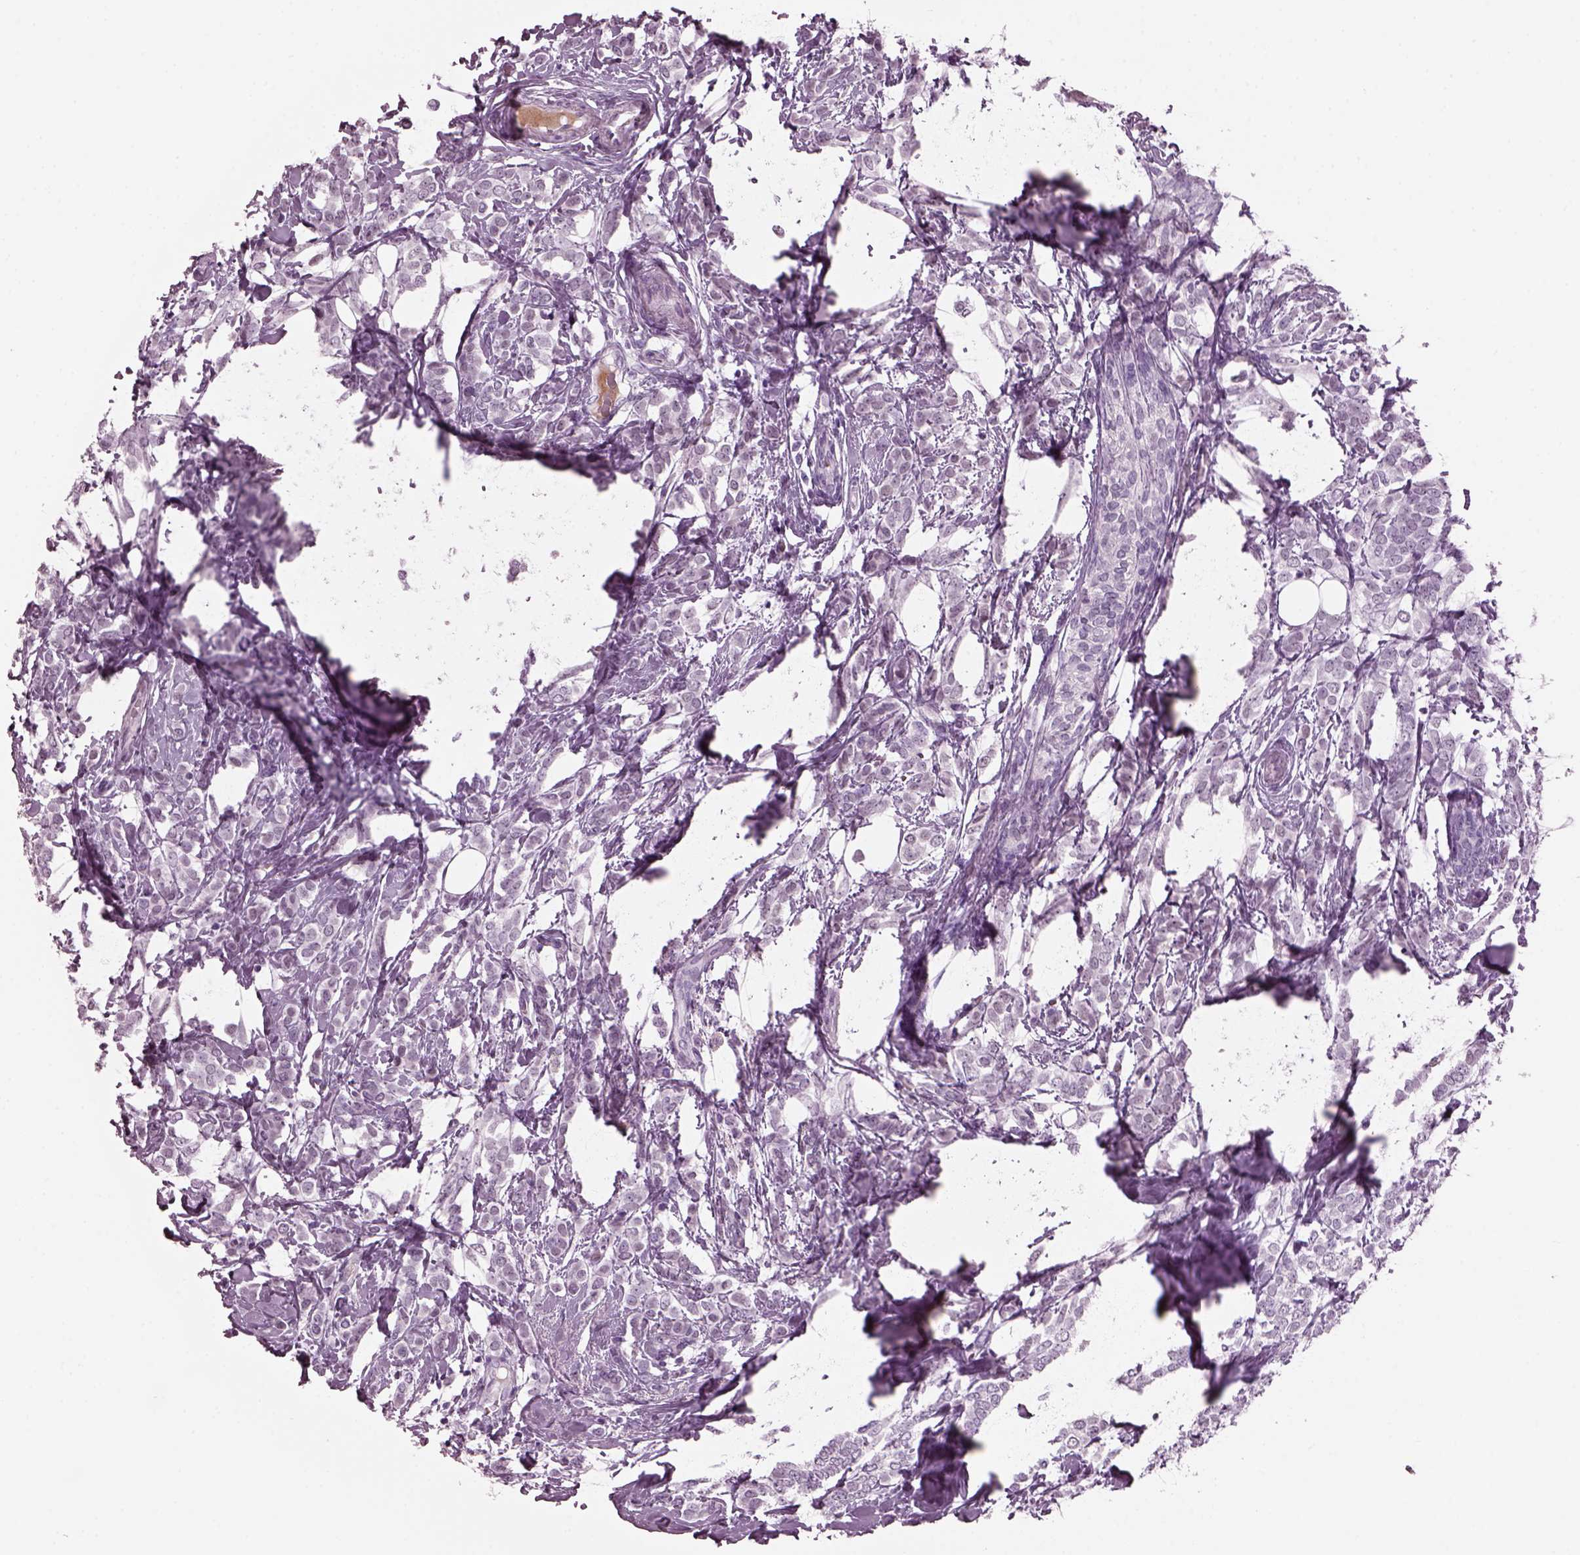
{"staining": {"intensity": "negative", "quantity": "none", "location": "none"}, "tissue": "breast cancer", "cell_type": "Tumor cells", "image_type": "cancer", "snomed": [{"axis": "morphology", "description": "Lobular carcinoma"}, {"axis": "topography", "description": "Breast"}], "caption": "The photomicrograph reveals no significant positivity in tumor cells of breast cancer (lobular carcinoma).", "gene": "KRTAP3-2", "patient": {"sex": "female", "age": 49}}